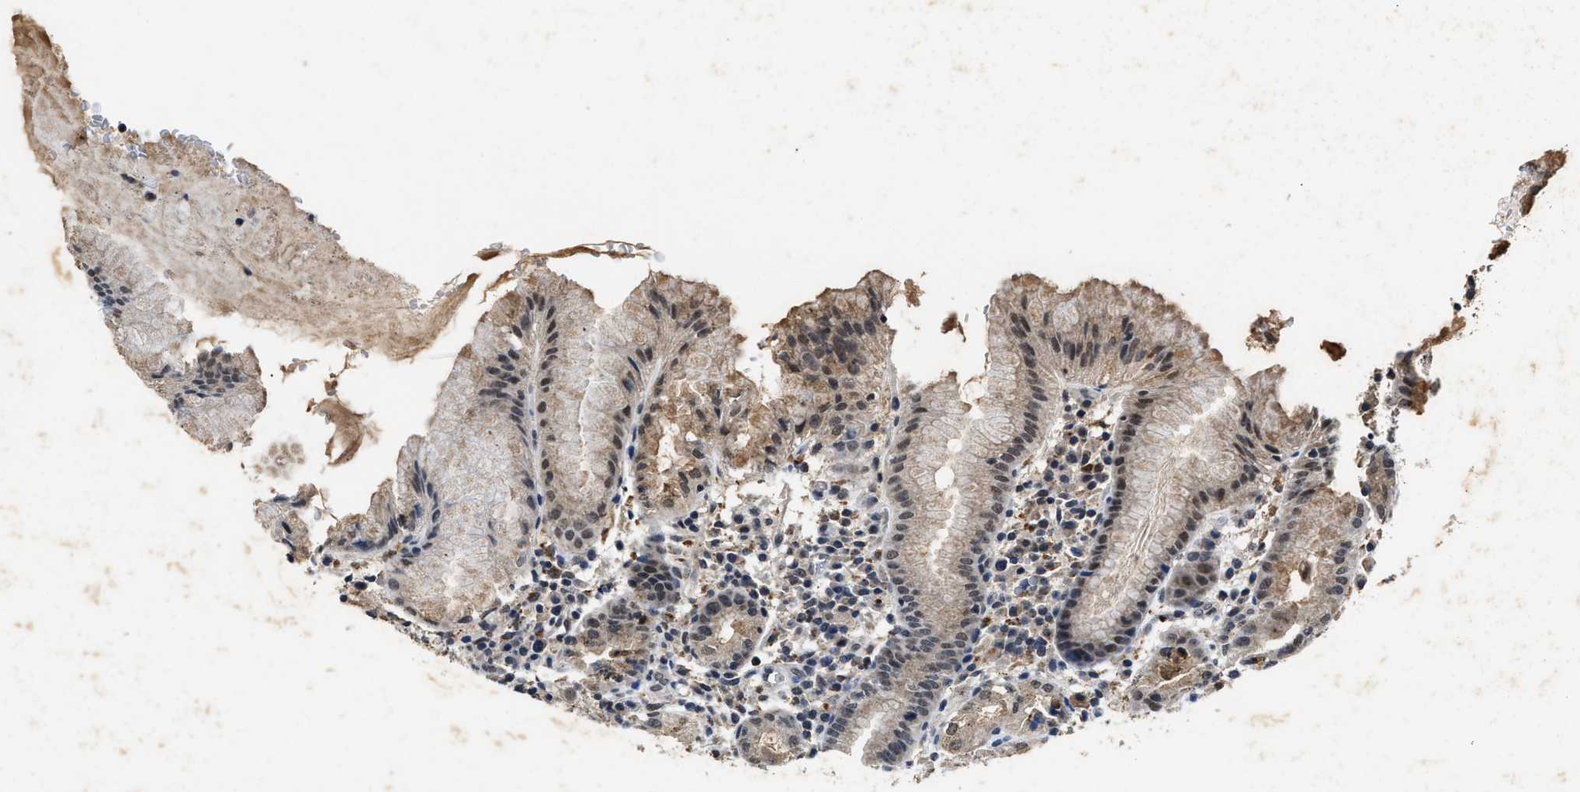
{"staining": {"intensity": "moderate", "quantity": ">75%", "location": "cytoplasmic/membranous"}, "tissue": "stomach", "cell_type": "Glandular cells", "image_type": "normal", "snomed": [{"axis": "morphology", "description": "Normal tissue, NOS"}, {"axis": "topography", "description": "Stomach"}, {"axis": "topography", "description": "Stomach, lower"}], "caption": "Immunohistochemistry (IHC) photomicrograph of benign stomach: stomach stained using IHC exhibits medium levels of moderate protein expression localized specifically in the cytoplasmic/membranous of glandular cells, appearing as a cytoplasmic/membranous brown color.", "gene": "ACOX1", "patient": {"sex": "female", "age": 75}}